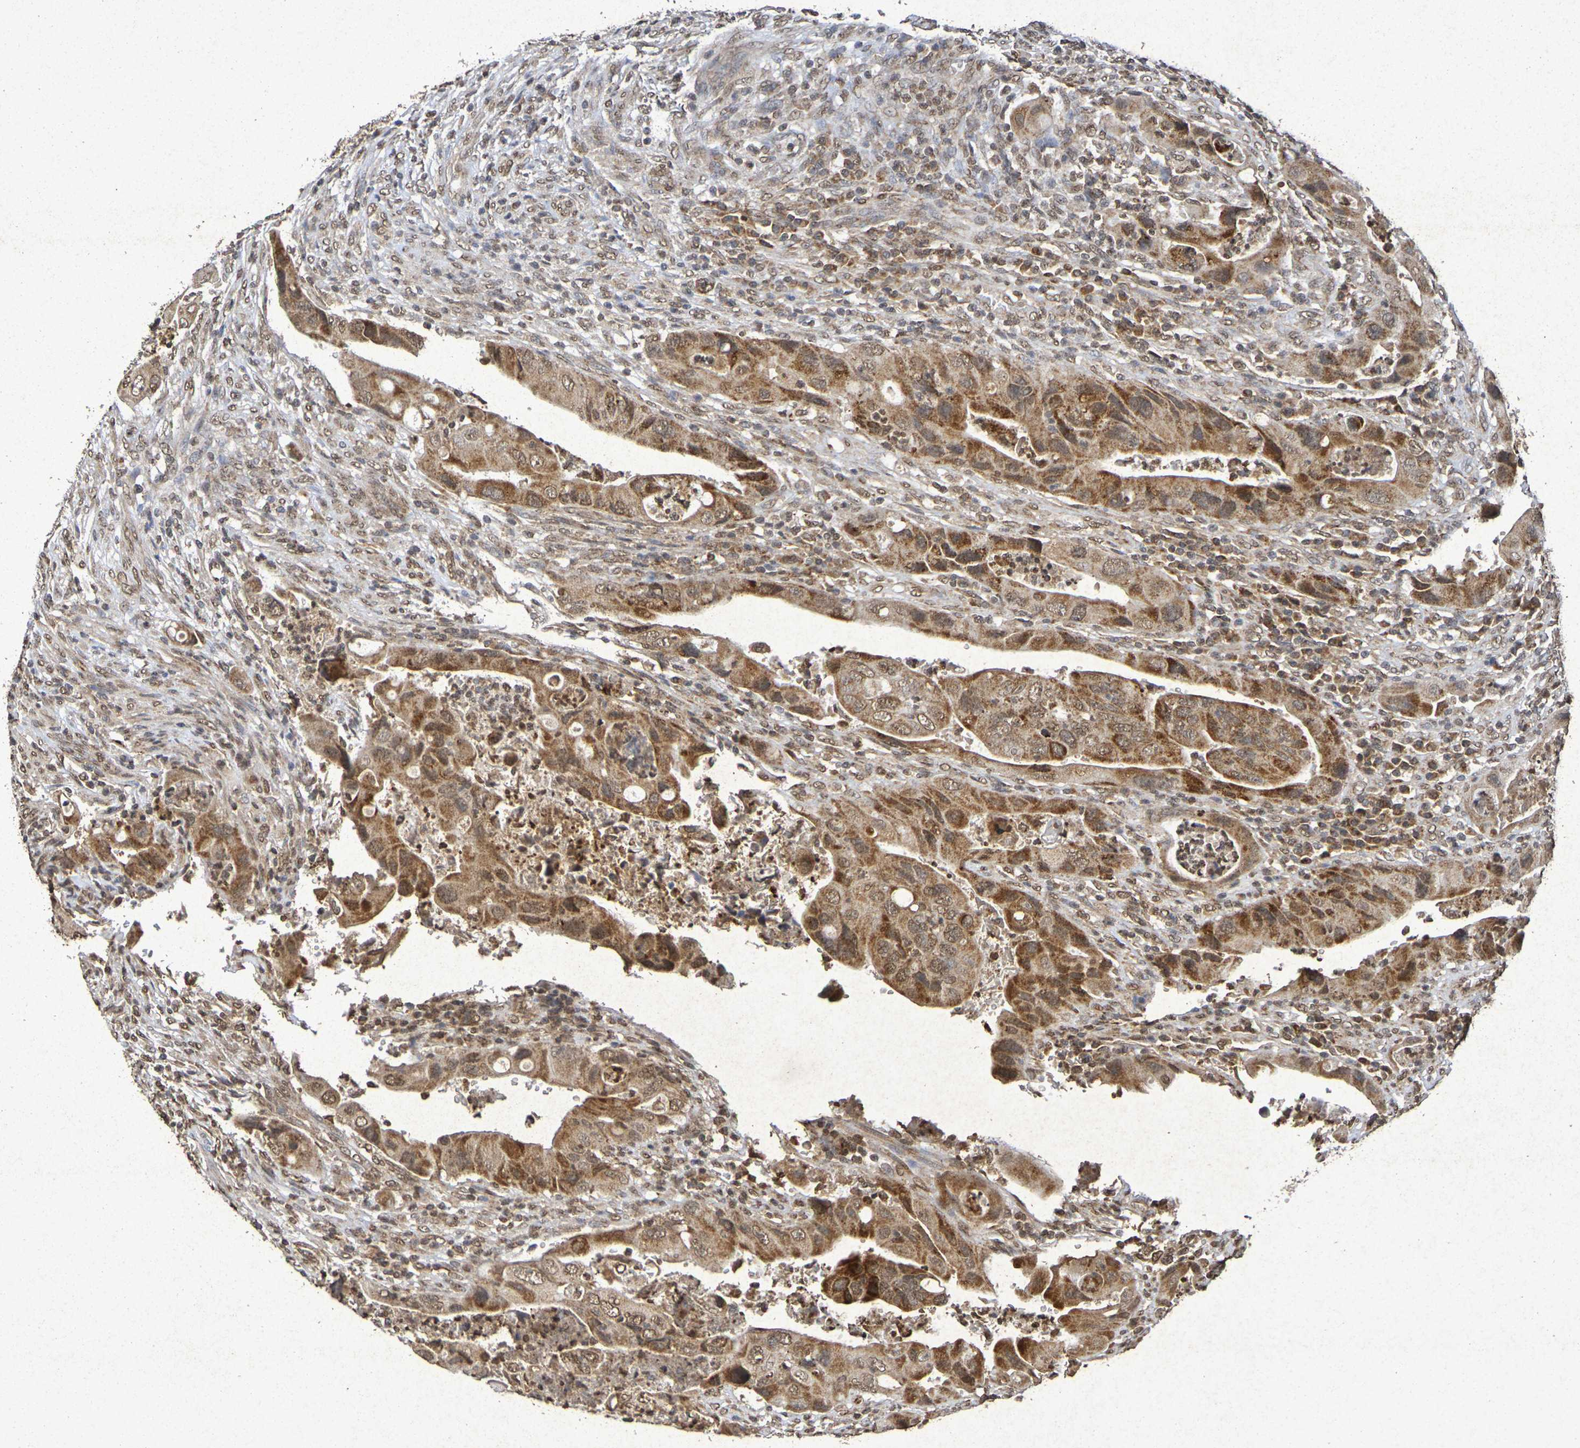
{"staining": {"intensity": "moderate", "quantity": ">75%", "location": "cytoplasmic/membranous,nuclear"}, "tissue": "colorectal cancer", "cell_type": "Tumor cells", "image_type": "cancer", "snomed": [{"axis": "morphology", "description": "Adenocarcinoma, NOS"}, {"axis": "topography", "description": "Rectum"}], "caption": "Colorectal adenocarcinoma tissue reveals moderate cytoplasmic/membranous and nuclear expression in about >75% of tumor cells", "gene": "GUCY1A2", "patient": {"sex": "female", "age": 57}}